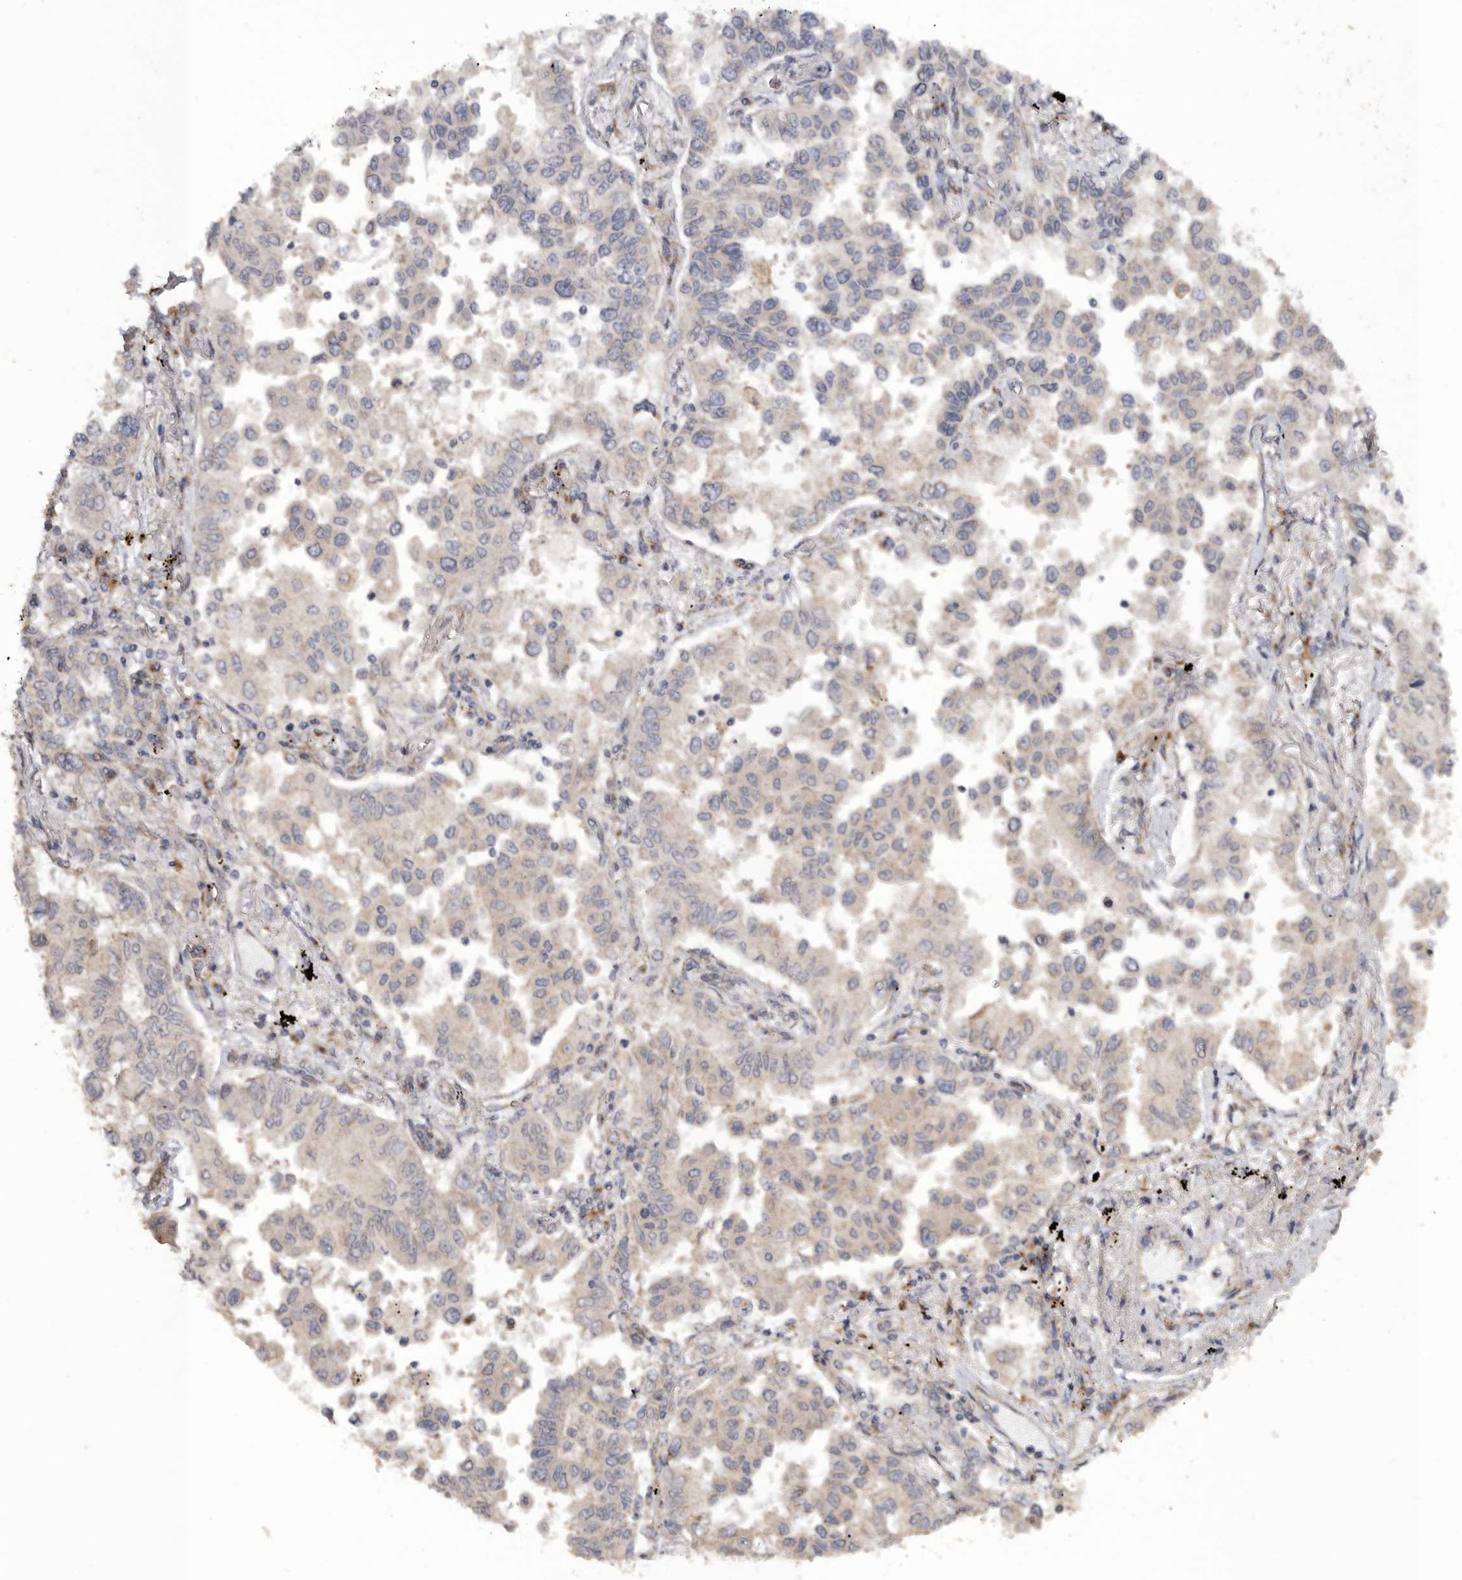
{"staining": {"intensity": "negative", "quantity": "none", "location": "none"}, "tissue": "lung cancer", "cell_type": "Tumor cells", "image_type": "cancer", "snomed": [{"axis": "morphology", "description": "Adenocarcinoma, NOS"}, {"axis": "topography", "description": "Lung"}], "caption": "This image is of lung adenocarcinoma stained with IHC to label a protein in brown with the nuclei are counter-stained blue. There is no staining in tumor cells. (DAB immunohistochemistry with hematoxylin counter stain).", "gene": "PODXL2", "patient": {"sex": "female", "age": 67}}